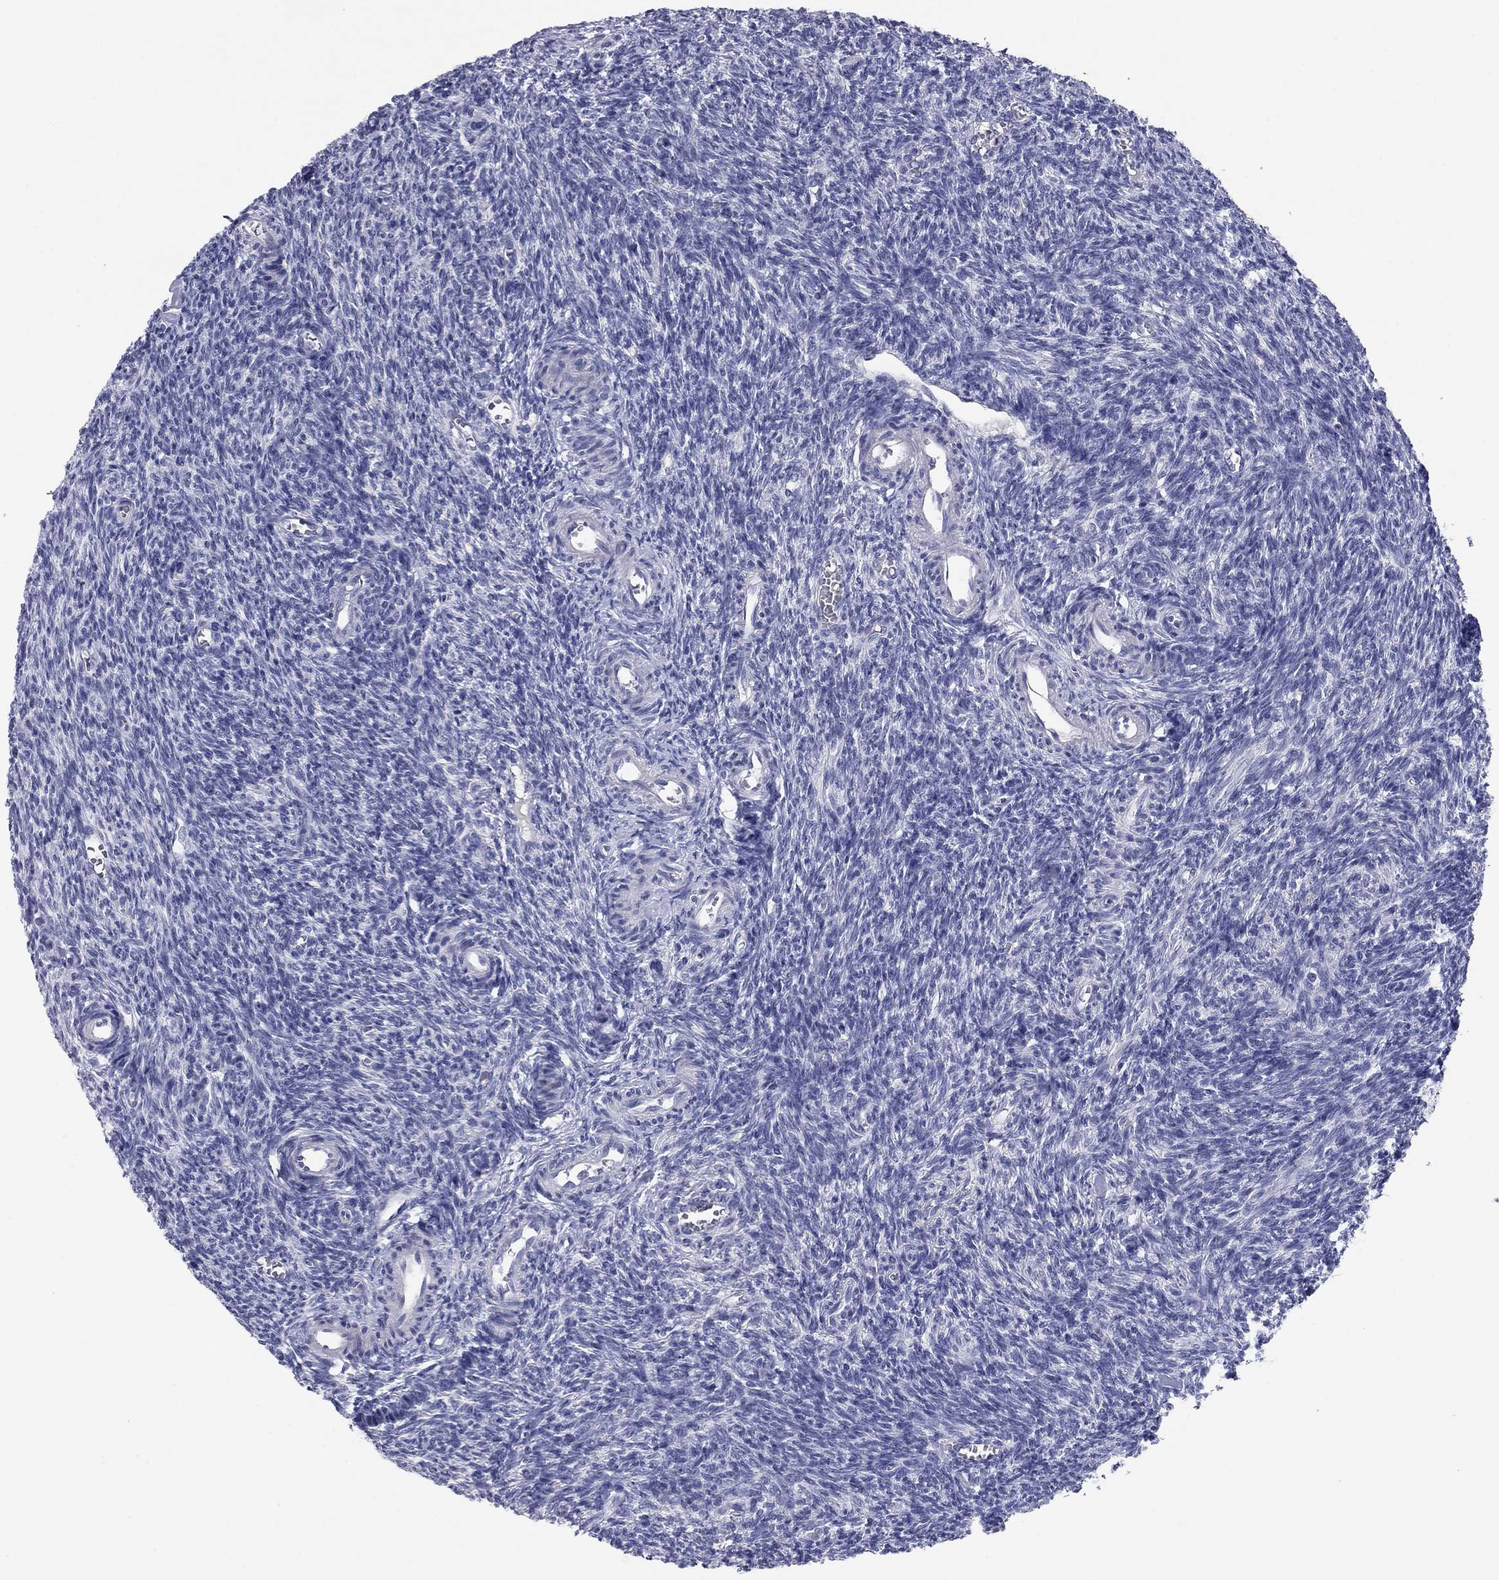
{"staining": {"intensity": "negative", "quantity": "none", "location": "none"}, "tissue": "ovary", "cell_type": "Follicle cells", "image_type": "normal", "snomed": [{"axis": "morphology", "description": "Normal tissue, NOS"}, {"axis": "topography", "description": "Ovary"}], "caption": "Immunohistochemistry (IHC) micrograph of unremarkable ovary: ovary stained with DAB (3,3'-diaminobenzidine) demonstrates no significant protein staining in follicle cells.", "gene": "CNTNAP4", "patient": {"sex": "female", "age": 27}}